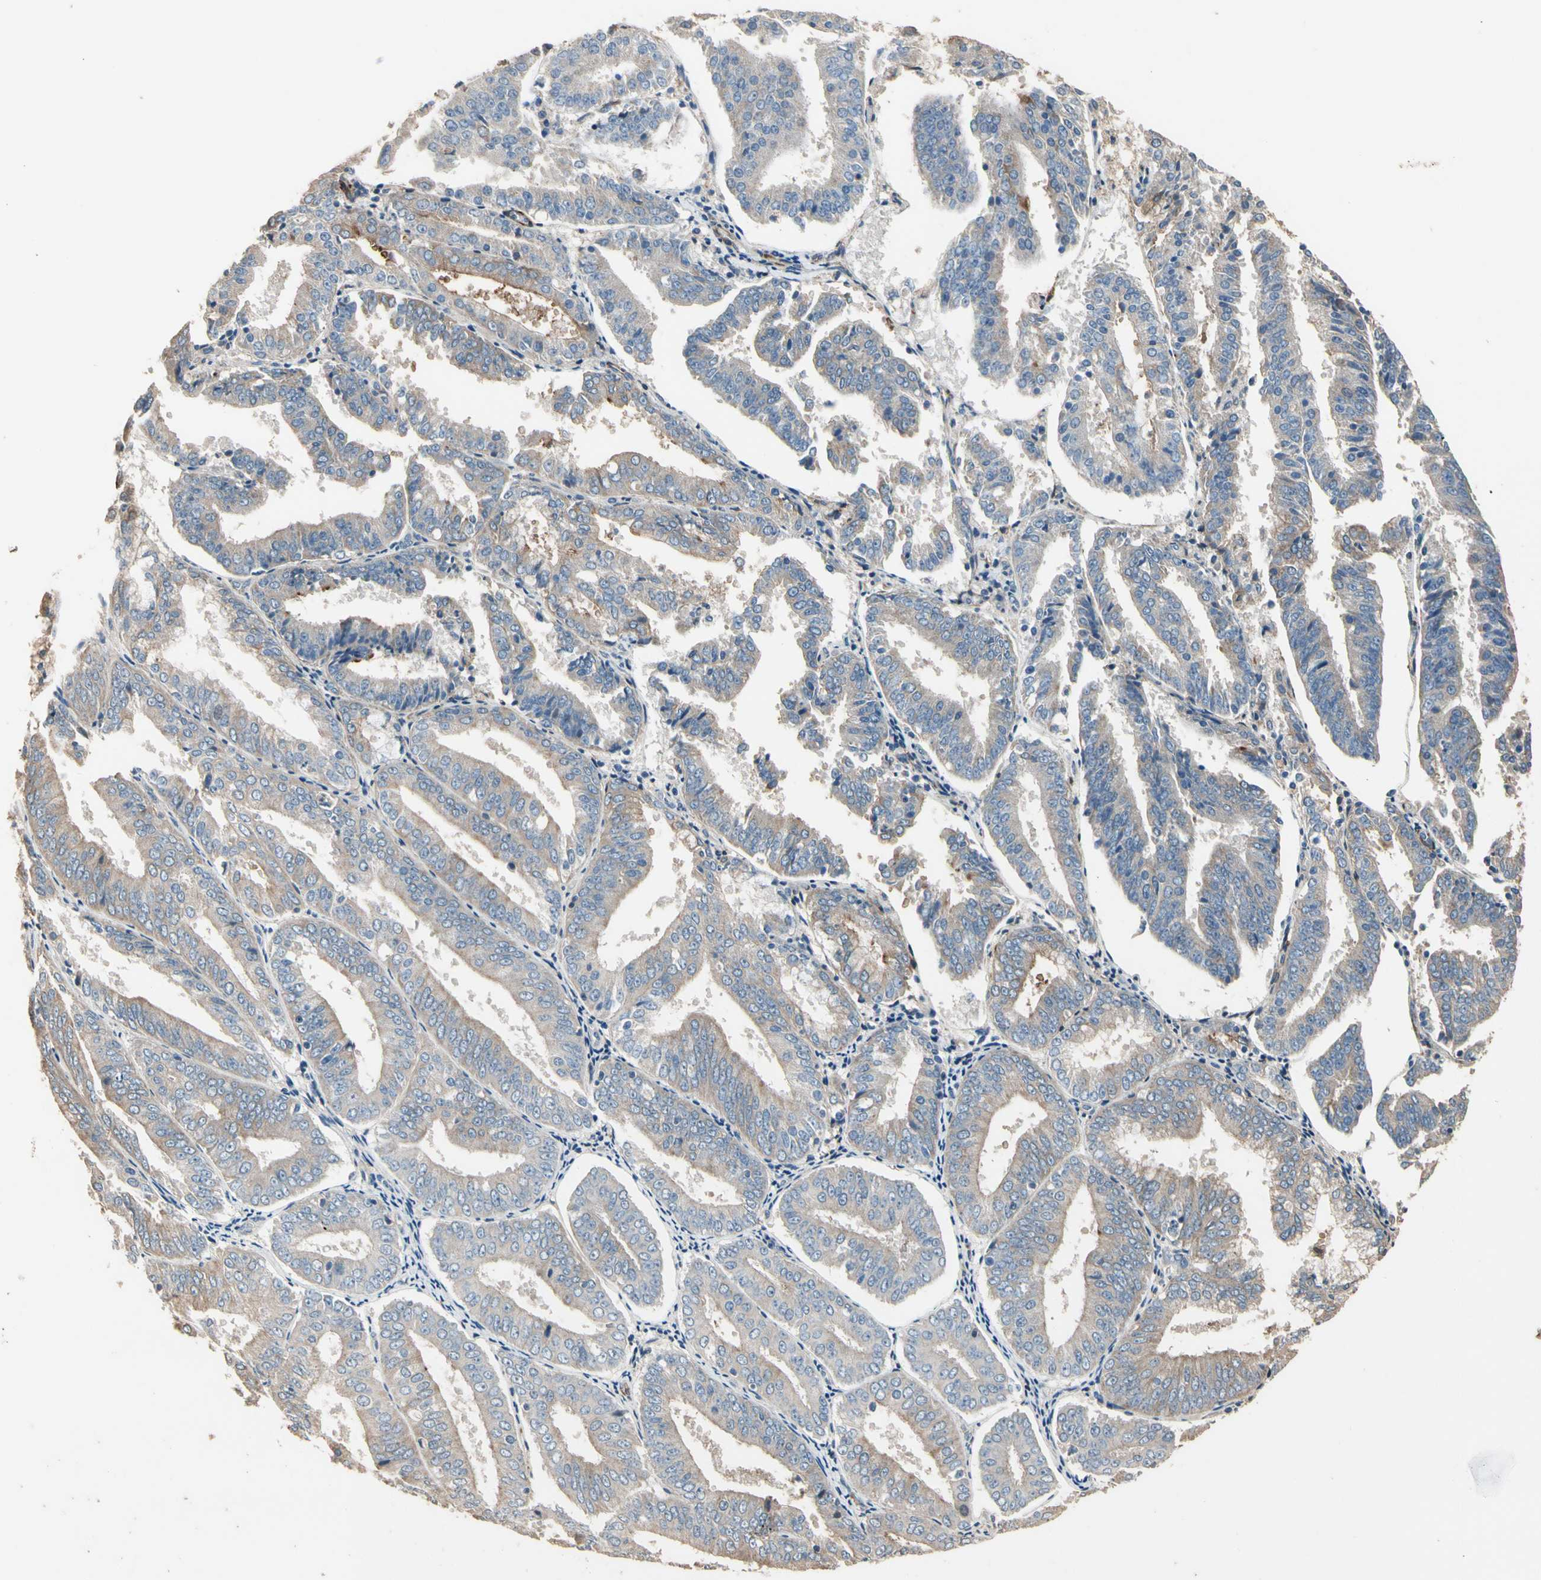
{"staining": {"intensity": "weak", "quantity": ">75%", "location": "cytoplasmic/membranous"}, "tissue": "endometrial cancer", "cell_type": "Tumor cells", "image_type": "cancer", "snomed": [{"axis": "morphology", "description": "Adenocarcinoma, NOS"}, {"axis": "topography", "description": "Endometrium"}], "caption": "There is low levels of weak cytoplasmic/membranous positivity in tumor cells of endometrial cancer (adenocarcinoma), as demonstrated by immunohistochemical staining (brown color).", "gene": "SUSD2", "patient": {"sex": "female", "age": 63}}